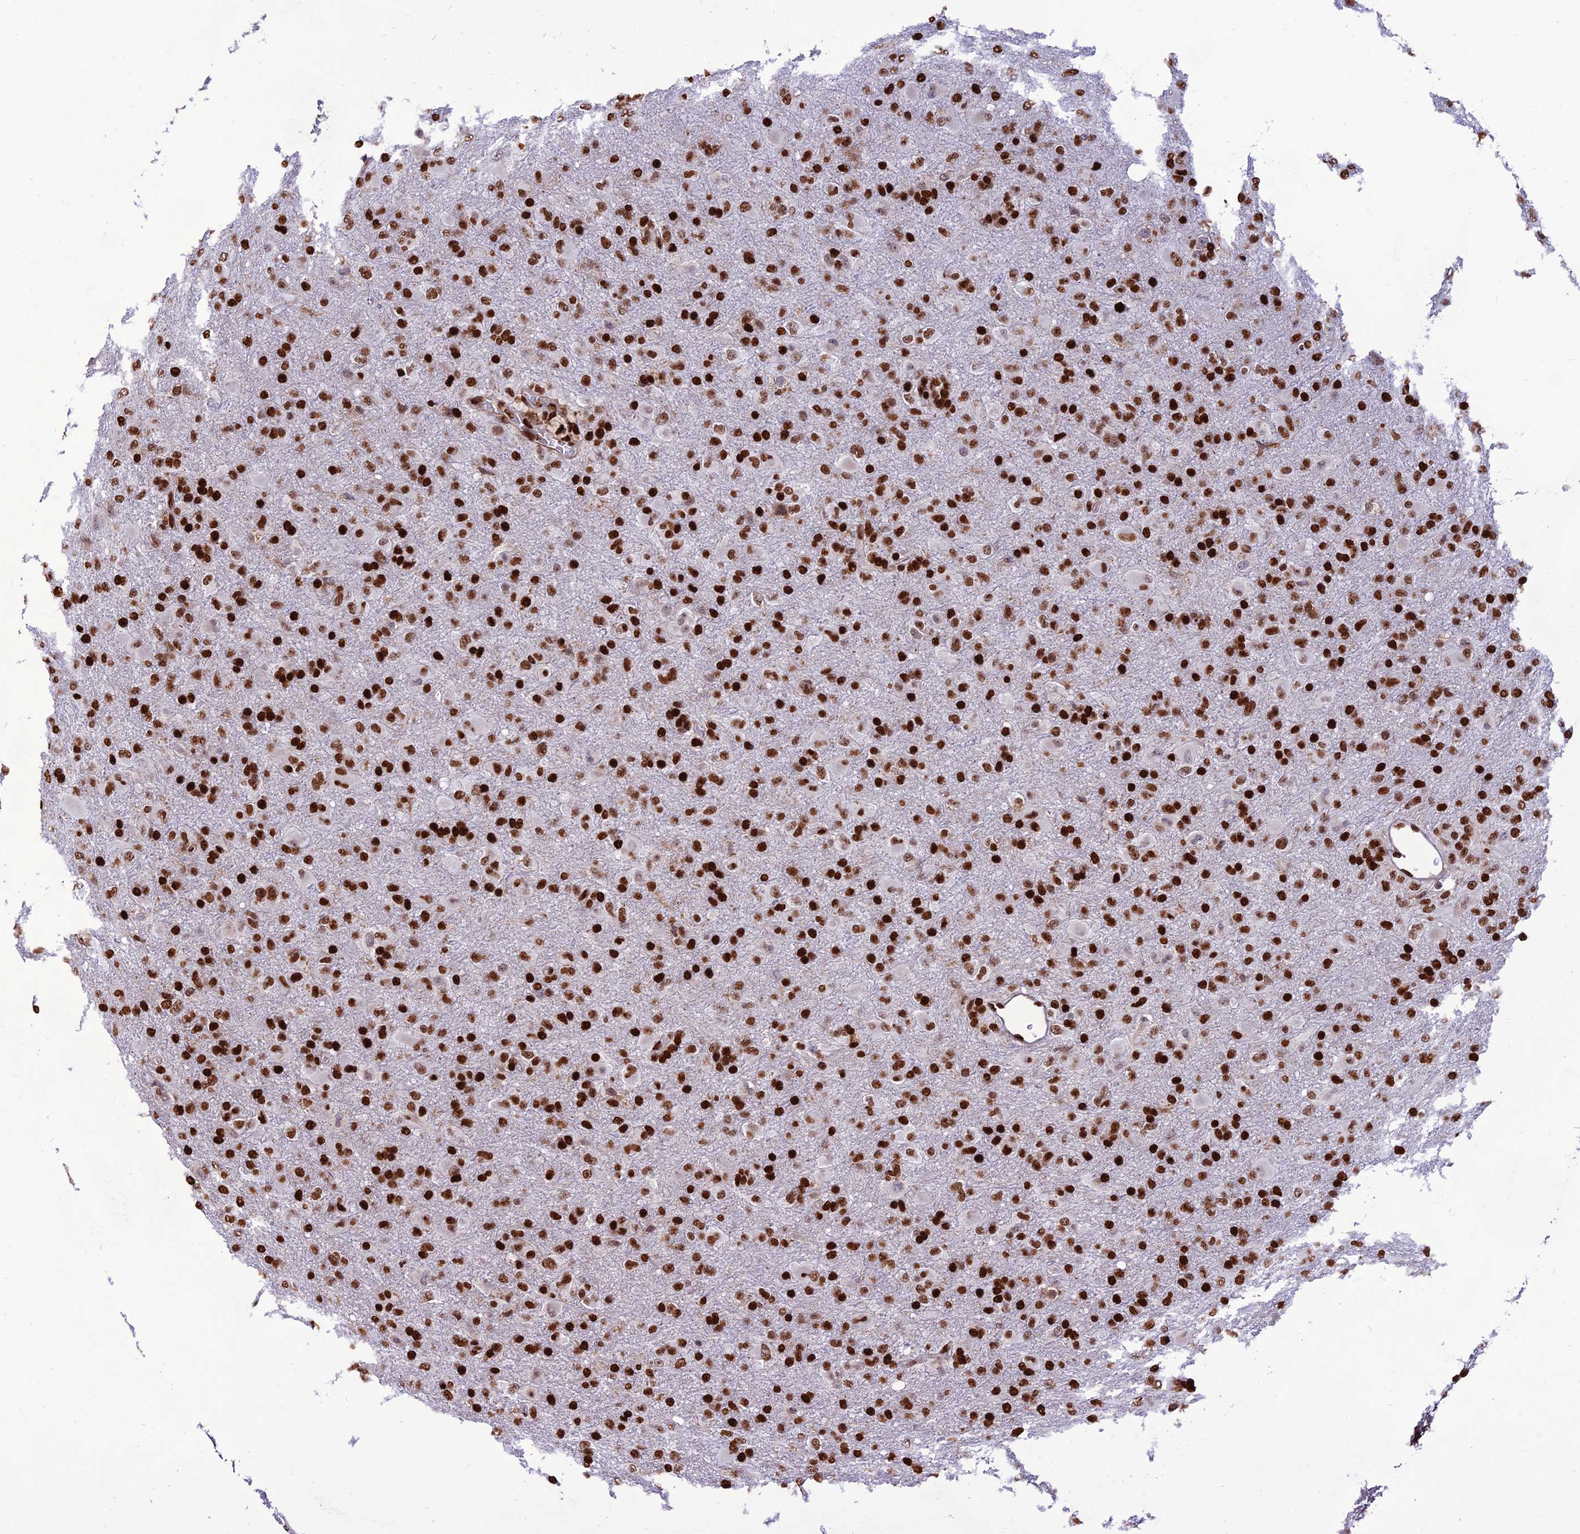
{"staining": {"intensity": "strong", "quantity": ">75%", "location": "nuclear"}, "tissue": "glioma", "cell_type": "Tumor cells", "image_type": "cancer", "snomed": [{"axis": "morphology", "description": "Glioma, malignant, Low grade"}, {"axis": "topography", "description": "Brain"}], "caption": "This image reveals immunohistochemistry staining of malignant glioma (low-grade), with high strong nuclear expression in about >75% of tumor cells.", "gene": "INO80E", "patient": {"sex": "male", "age": 65}}